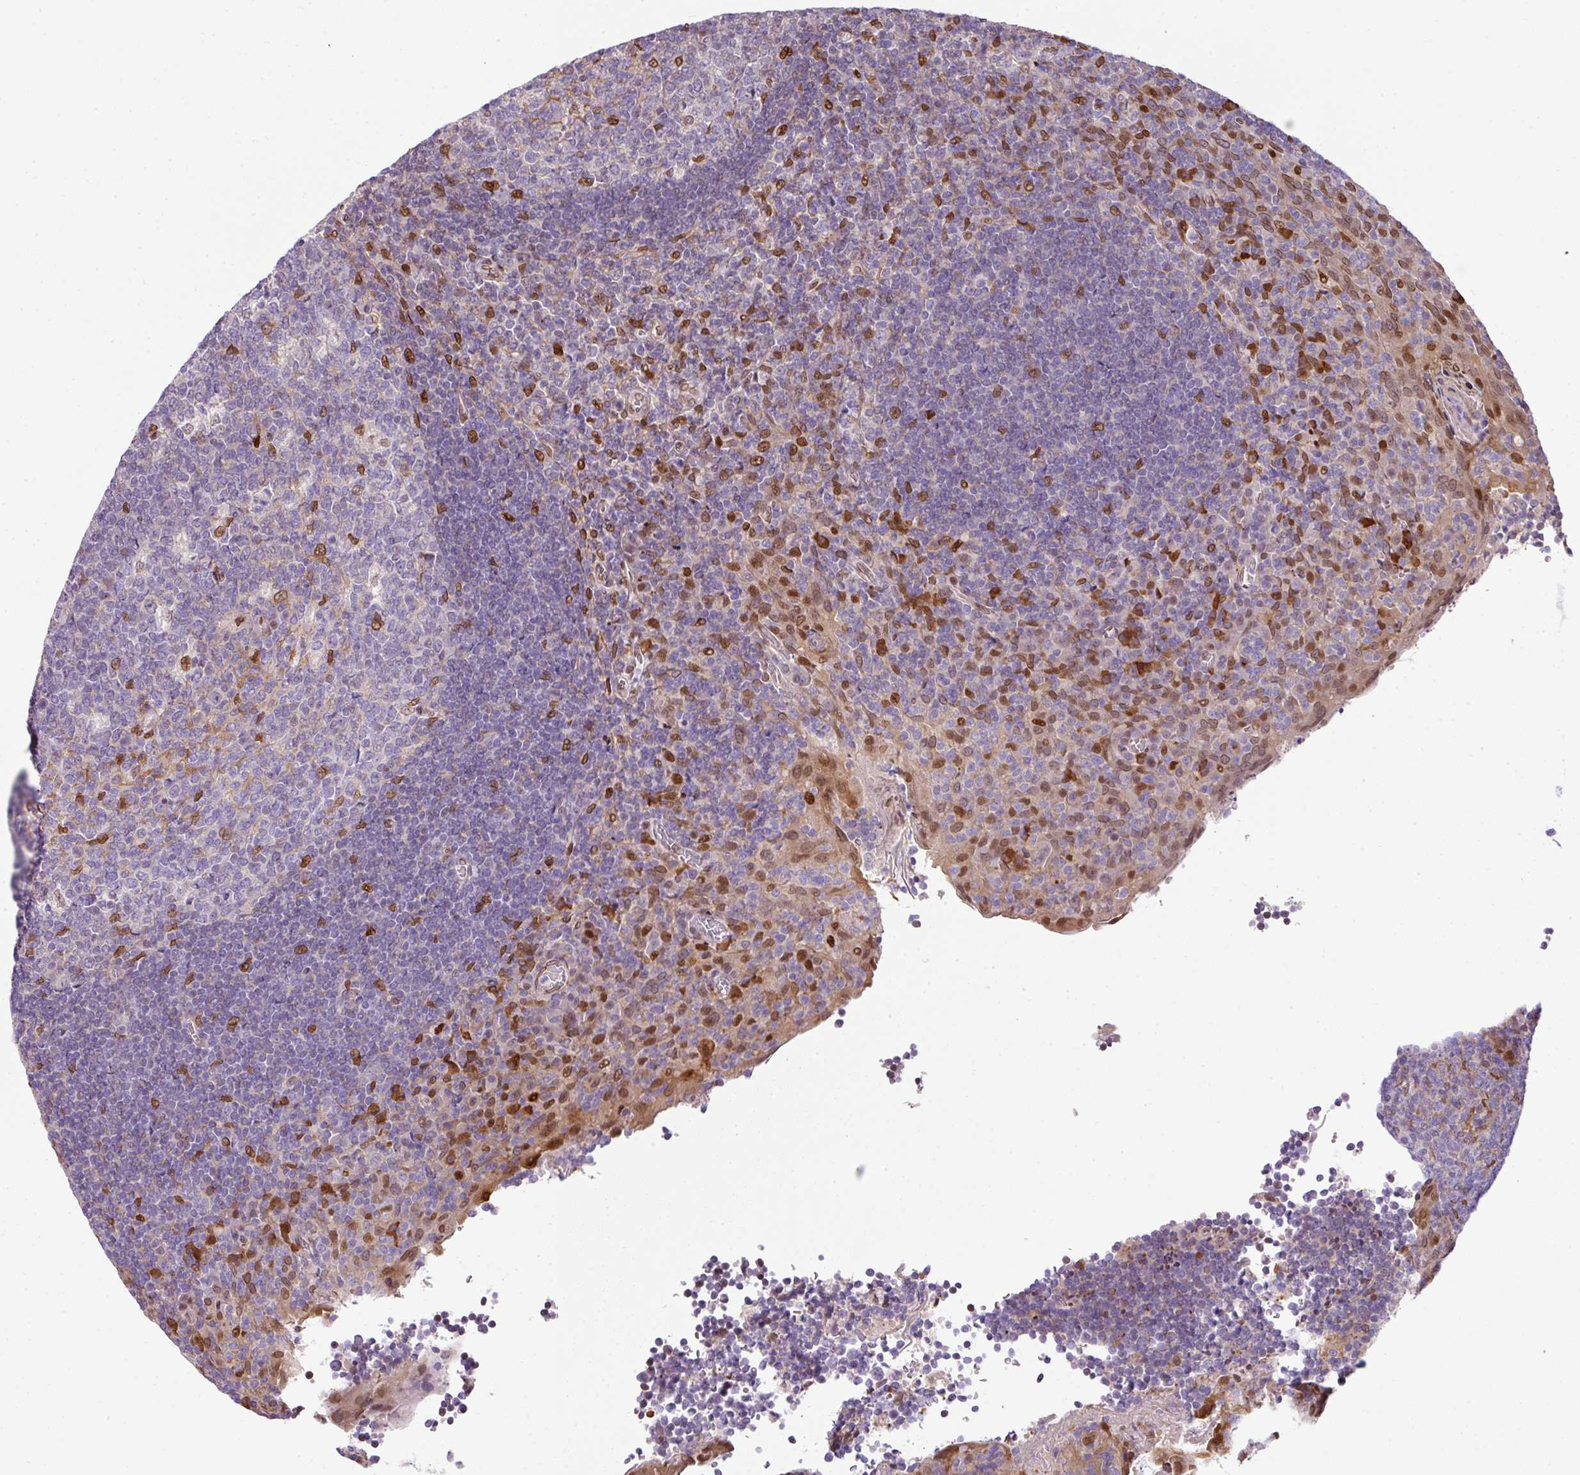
{"staining": {"intensity": "moderate", "quantity": "<25%", "location": "nuclear"}, "tissue": "tonsil", "cell_type": "Germinal center cells", "image_type": "normal", "snomed": [{"axis": "morphology", "description": "Normal tissue, NOS"}, {"axis": "topography", "description": "Tonsil"}], "caption": "A micrograph of tonsil stained for a protein demonstrates moderate nuclear brown staining in germinal center cells.", "gene": "PLK1", "patient": {"sex": "male", "age": 17}}